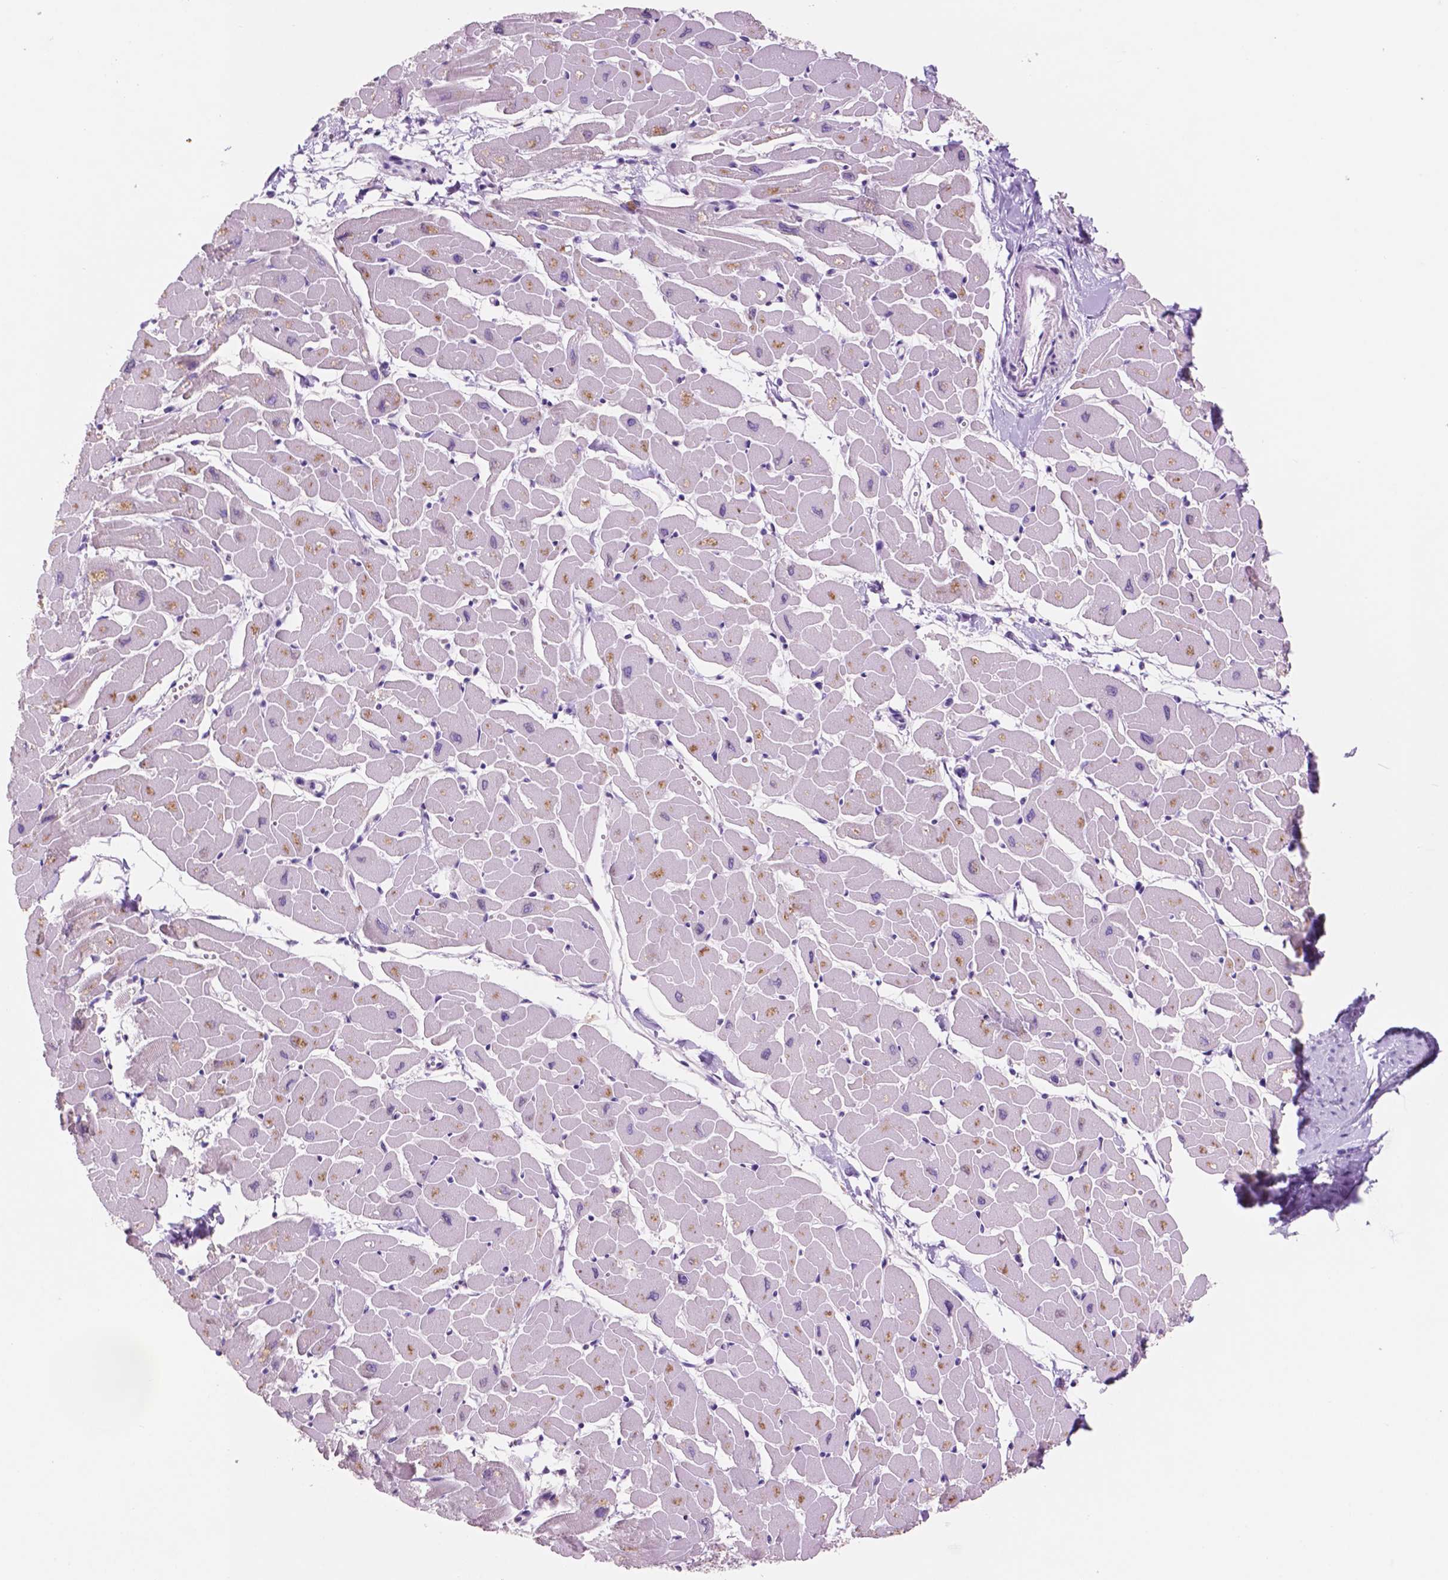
{"staining": {"intensity": "negative", "quantity": "none", "location": "none"}, "tissue": "heart muscle", "cell_type": "Cardiomyocytes", "image_type": "normal", "snomed": [{"axis": "morphology", "description": "Normal tissue, NOS"}, {"axis": "topography", "description": "Heart"}], "caption": "Immunohistochemistry (IHC) of unremarkable heart muscle exhibits no expression in cardiomyocytes.", "gene": "IDO1", "patient": {"sex": "male", "age": 57}}